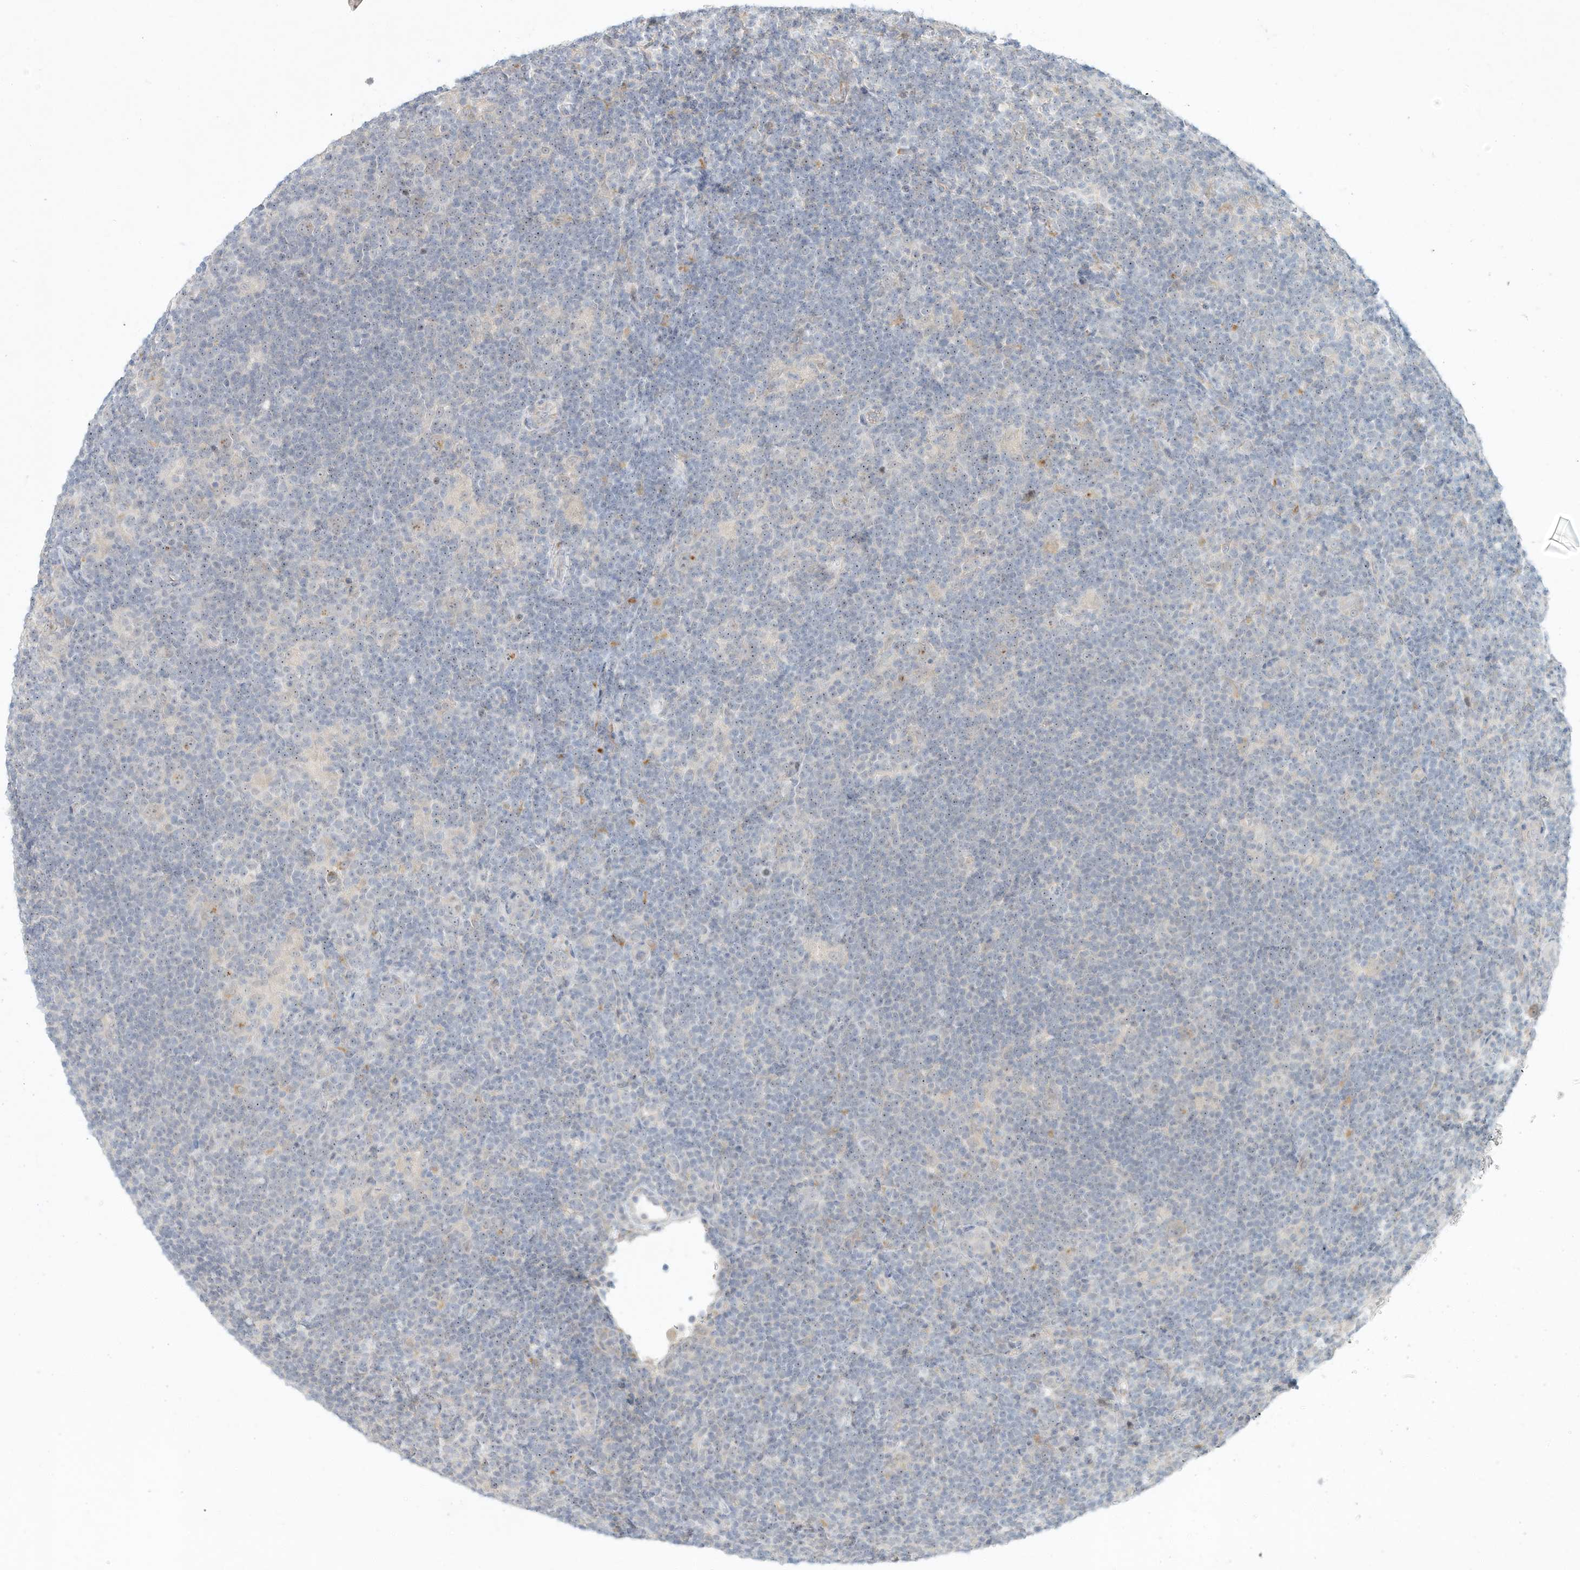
{"staining": {"intensity": "weak", "quantity": "<25%", "location": "cytoplasmic/membranous"}, "tissue": "lymphoma", "cell_type": "Tumor cells", "image_type": "cancer", "snomed": [{"axis": "morphology", "description": "Hodgkin's disease, NOS"}, {"axis": "topography", "description": "Lymph node"}], "caption": "Immunohistochemical staining of lymphoma demonstrates no significant positivity in tumor cells.", "gene": "PAK6", "patient": {"sex": "female", "age": 57}}